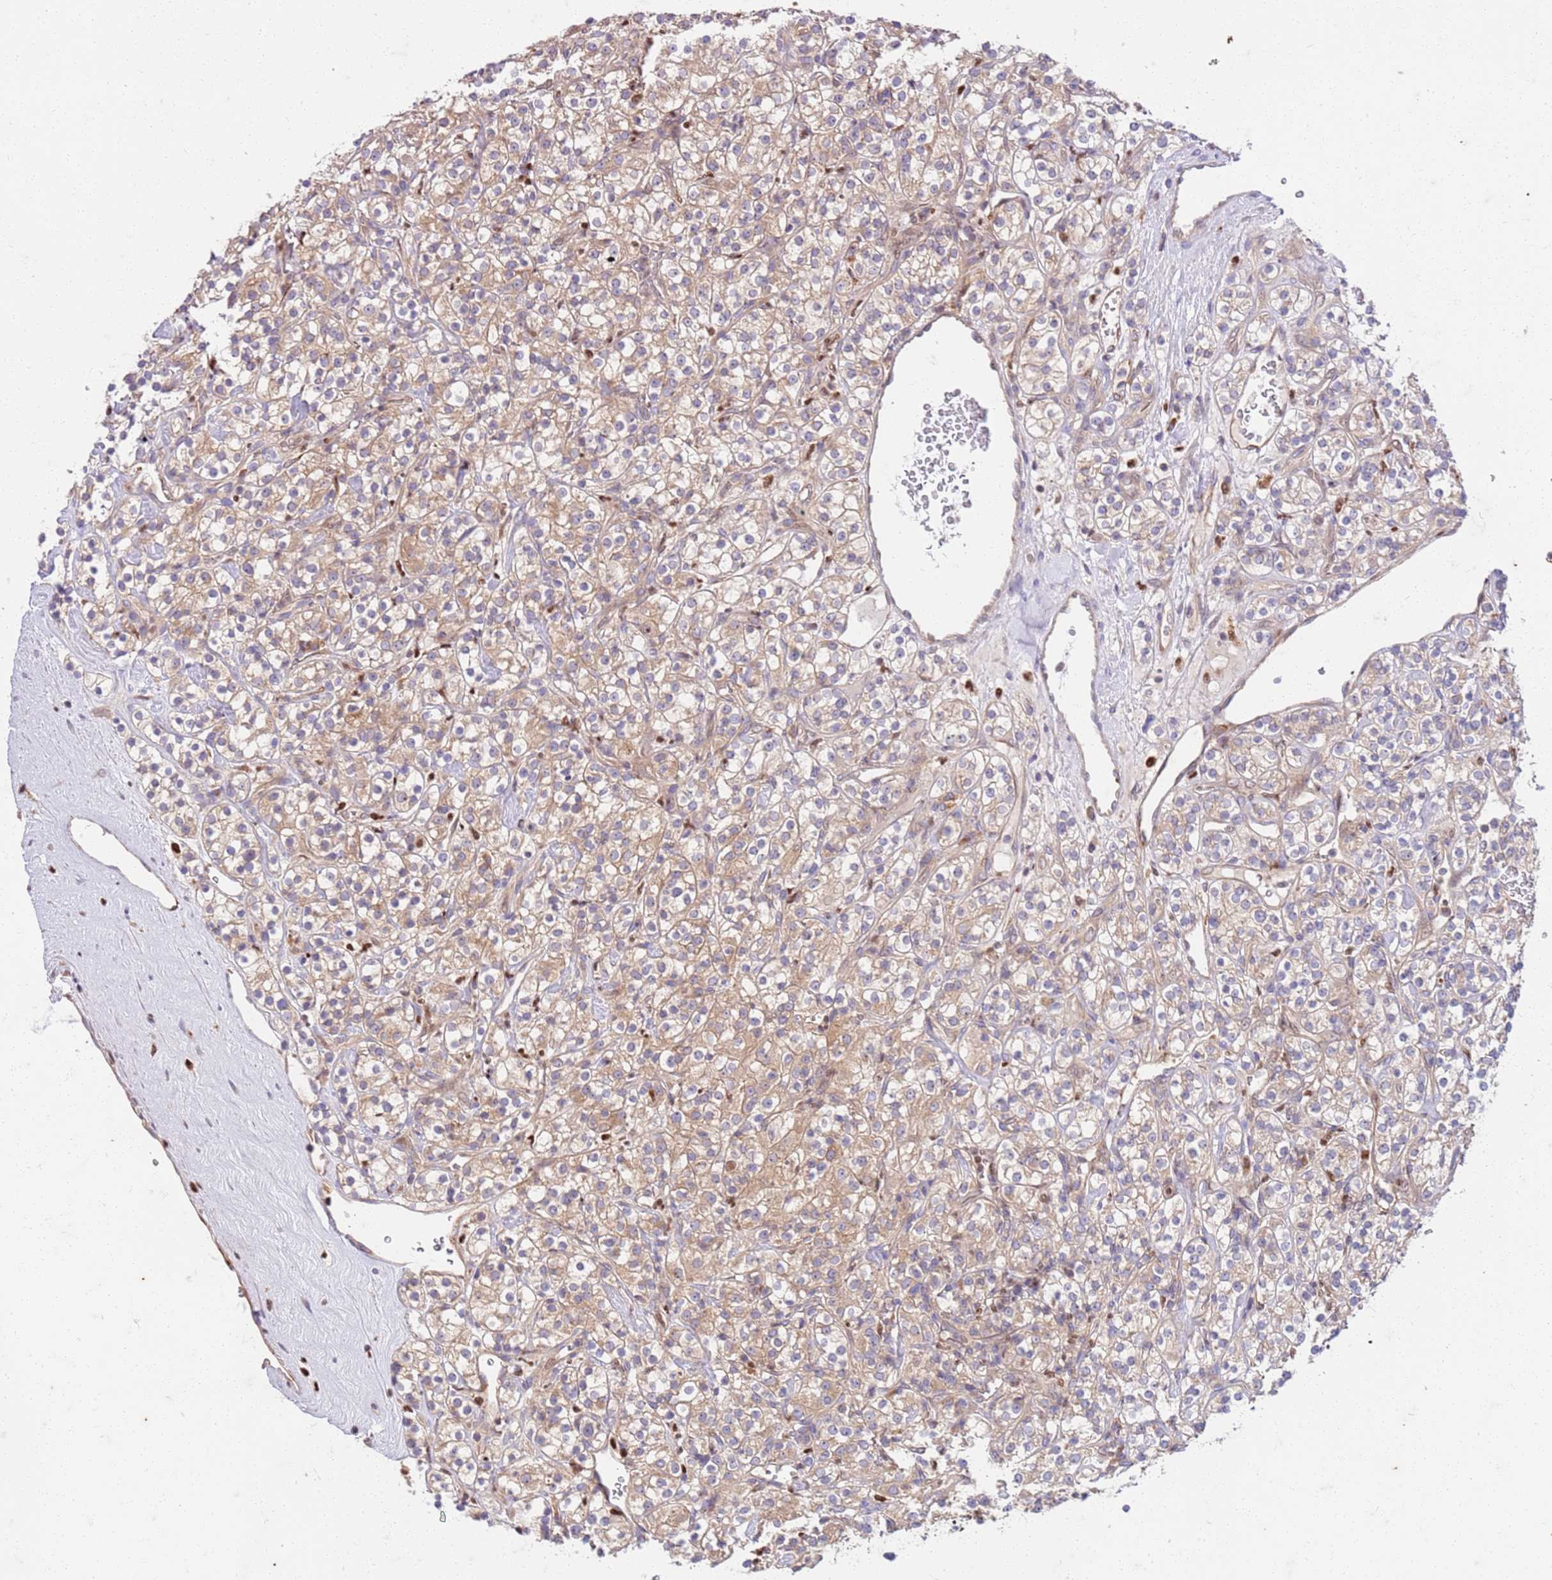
{"staining": {"intensity": "weak", "quantity": ">75%", "location": "cytoplasmic/membranous"}, "tissue": "renal cancer", "cell_type": "Tumor cells", "image_type": "cancer", "snomed": [{"axis": "morphology", "description": "Adenocarcinoma, NOS"}, {"axis": "topography", "description": "Kidney"}], "caption": "This photomicrograph reveals immunohistochemistry (IHC) staining of human renal cancer (adenocarcinoma), with low weak cytoplasmic/membranous staining in approximately >75% of tumor cells.", "gene": "OSBP", "patient": {"sex": "male", "age": 77}}